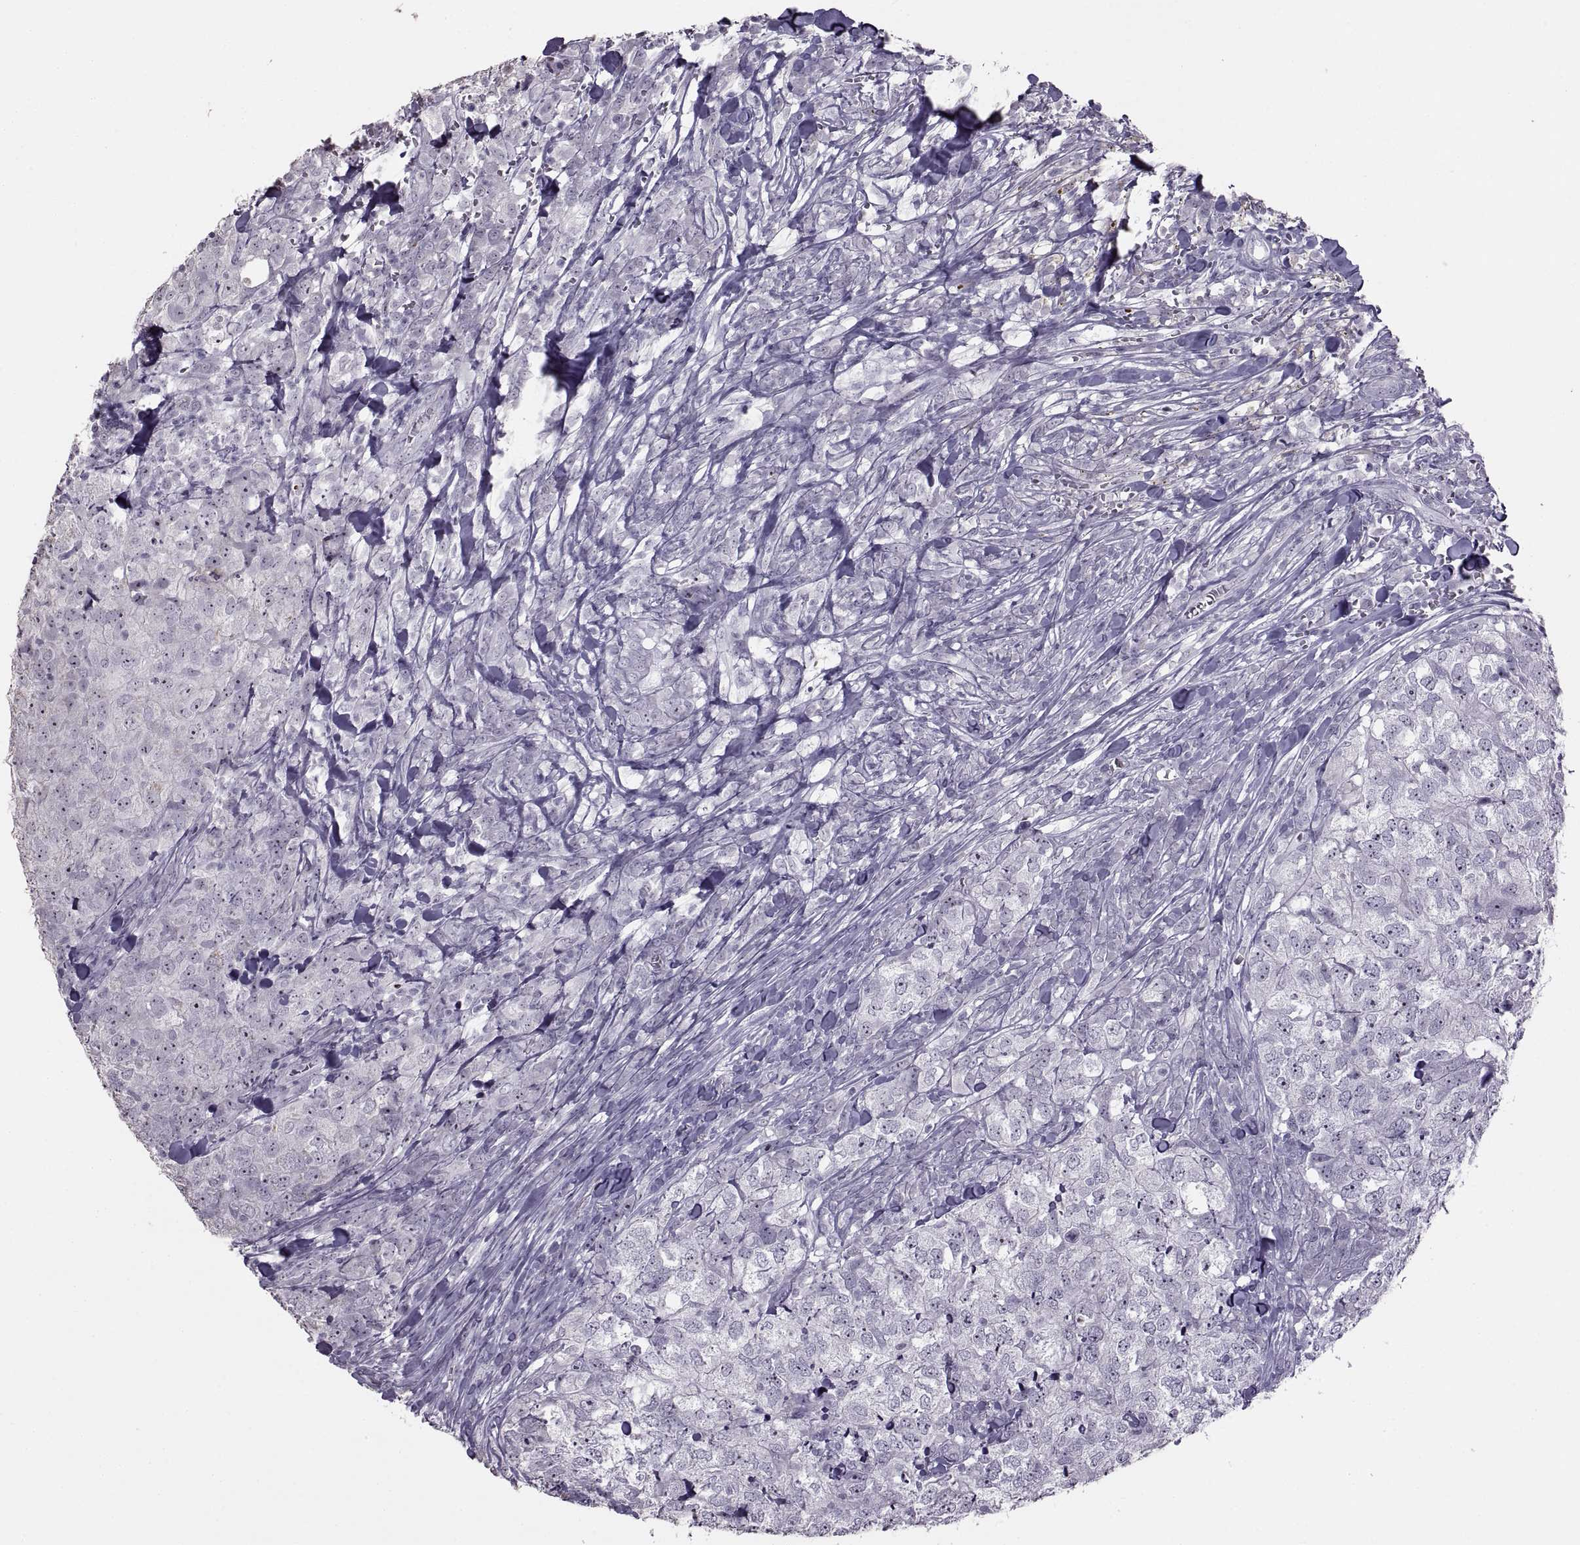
{"staining": {"intensity": "negative", "quantity": "none", "location": "none"}, "tissue": "breast cancer", "cell_type": "Tumor cells", "image_type": "cancer", "snomed": [{"axis": "morphology", "description": "Duct carcinoma"}, {"axis": "topography", "description": "Breast"}], "caption": "Histopathology image shows no protein staining in tumor cells of breast cancer tissue.", "gene": "ASIC2", "patient": {"sex": "female", "age": 30}}